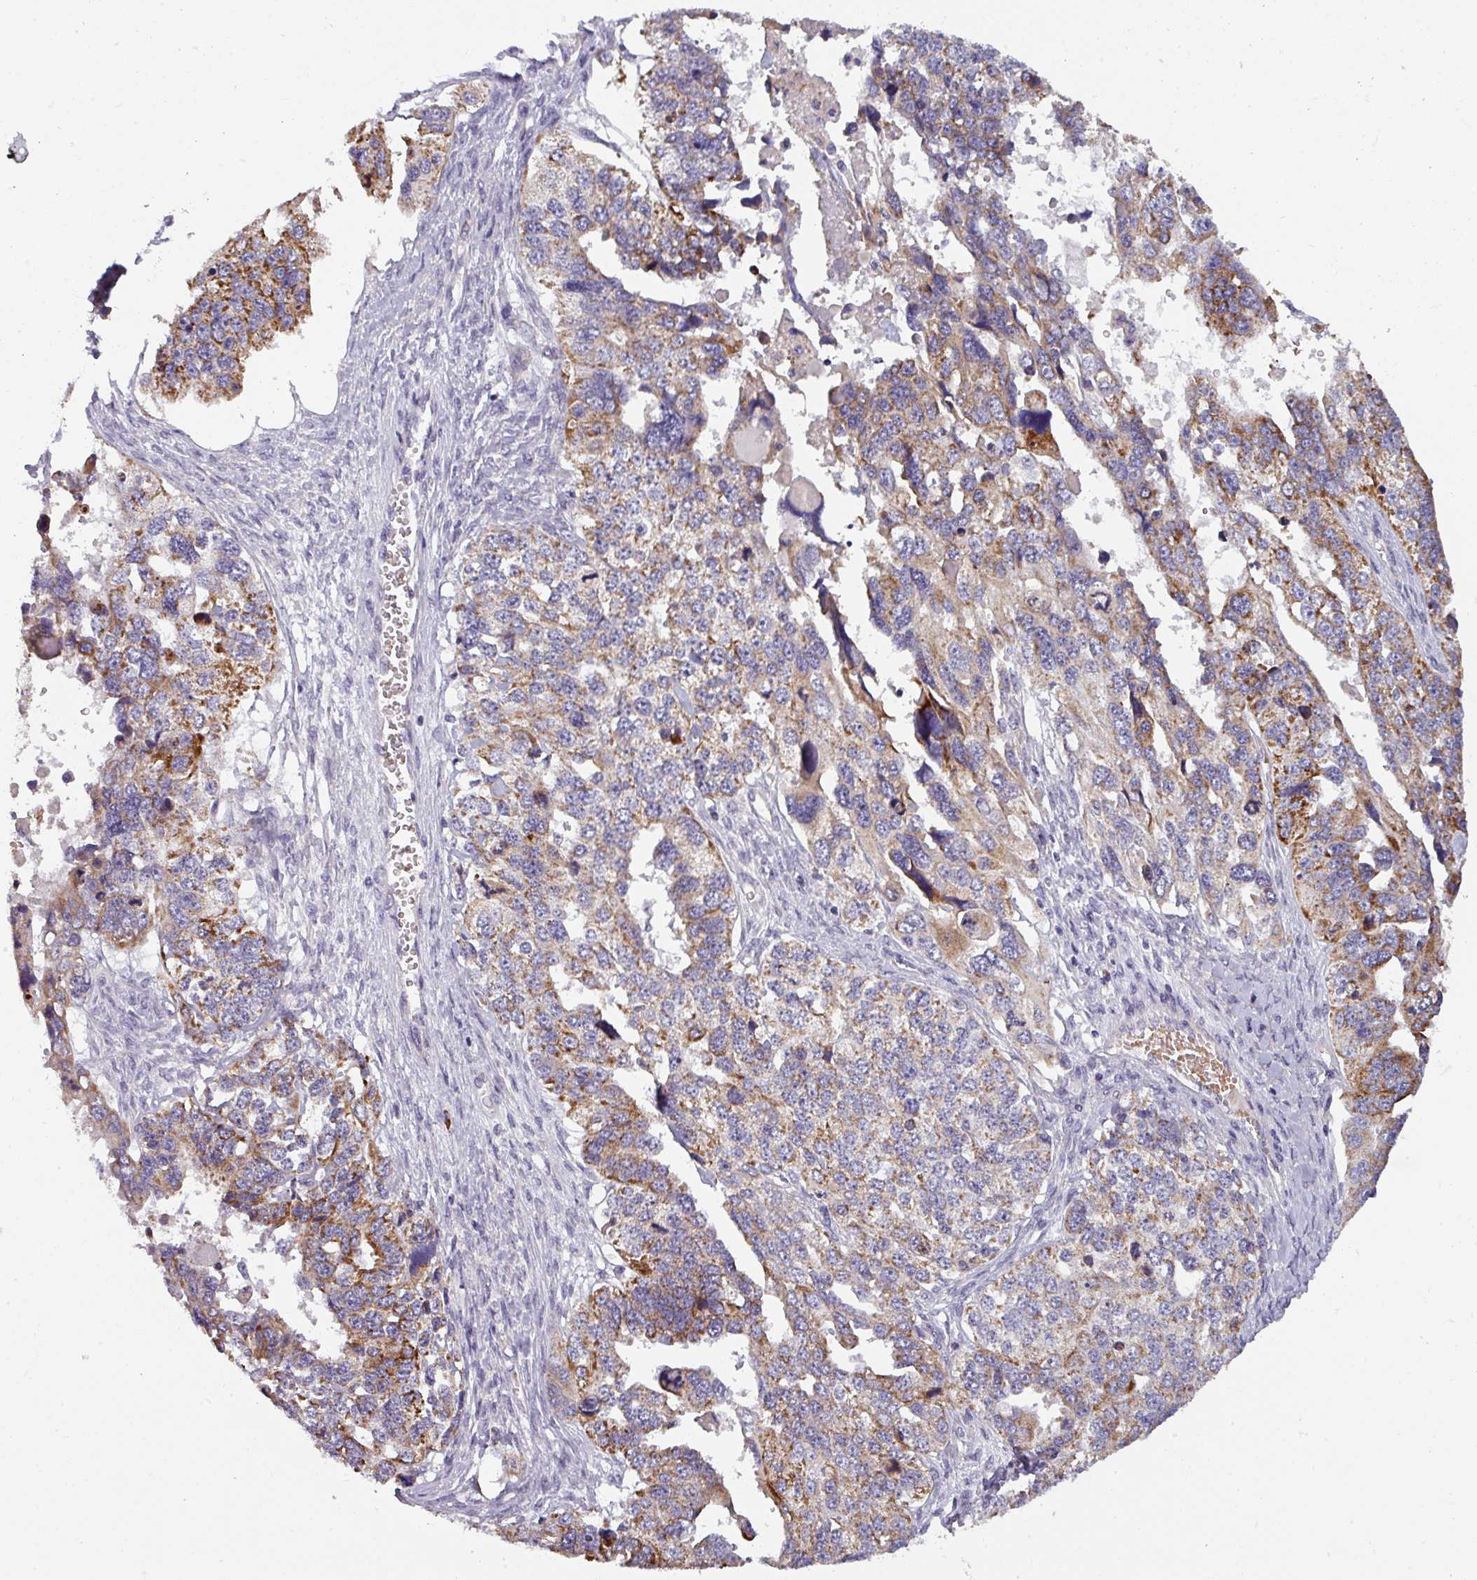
{"staining": {"intensity": "moderate", "quantity": "25%-75%", "location": "cytoplasmic/membranous"}, "tissue": "ovarian cancer", "cell_type": "Tumor cells", "image_type": "cancer", "snomed": [{"axis": "morphology", "description": "Cystadenocarcinoma, serous, NOS"}, {"axis": "topography", "description": "Ovary"}], "caption": "Serous cystadenocarcinoma (ovarian) was stained to show a protein in brown. There is medium levels of moderate cytoplasmic/membranous positivity in about 25%-75% of tumor cells.", "gene": "C2orf68", "patient": {"sex": "female", "age": 76}}